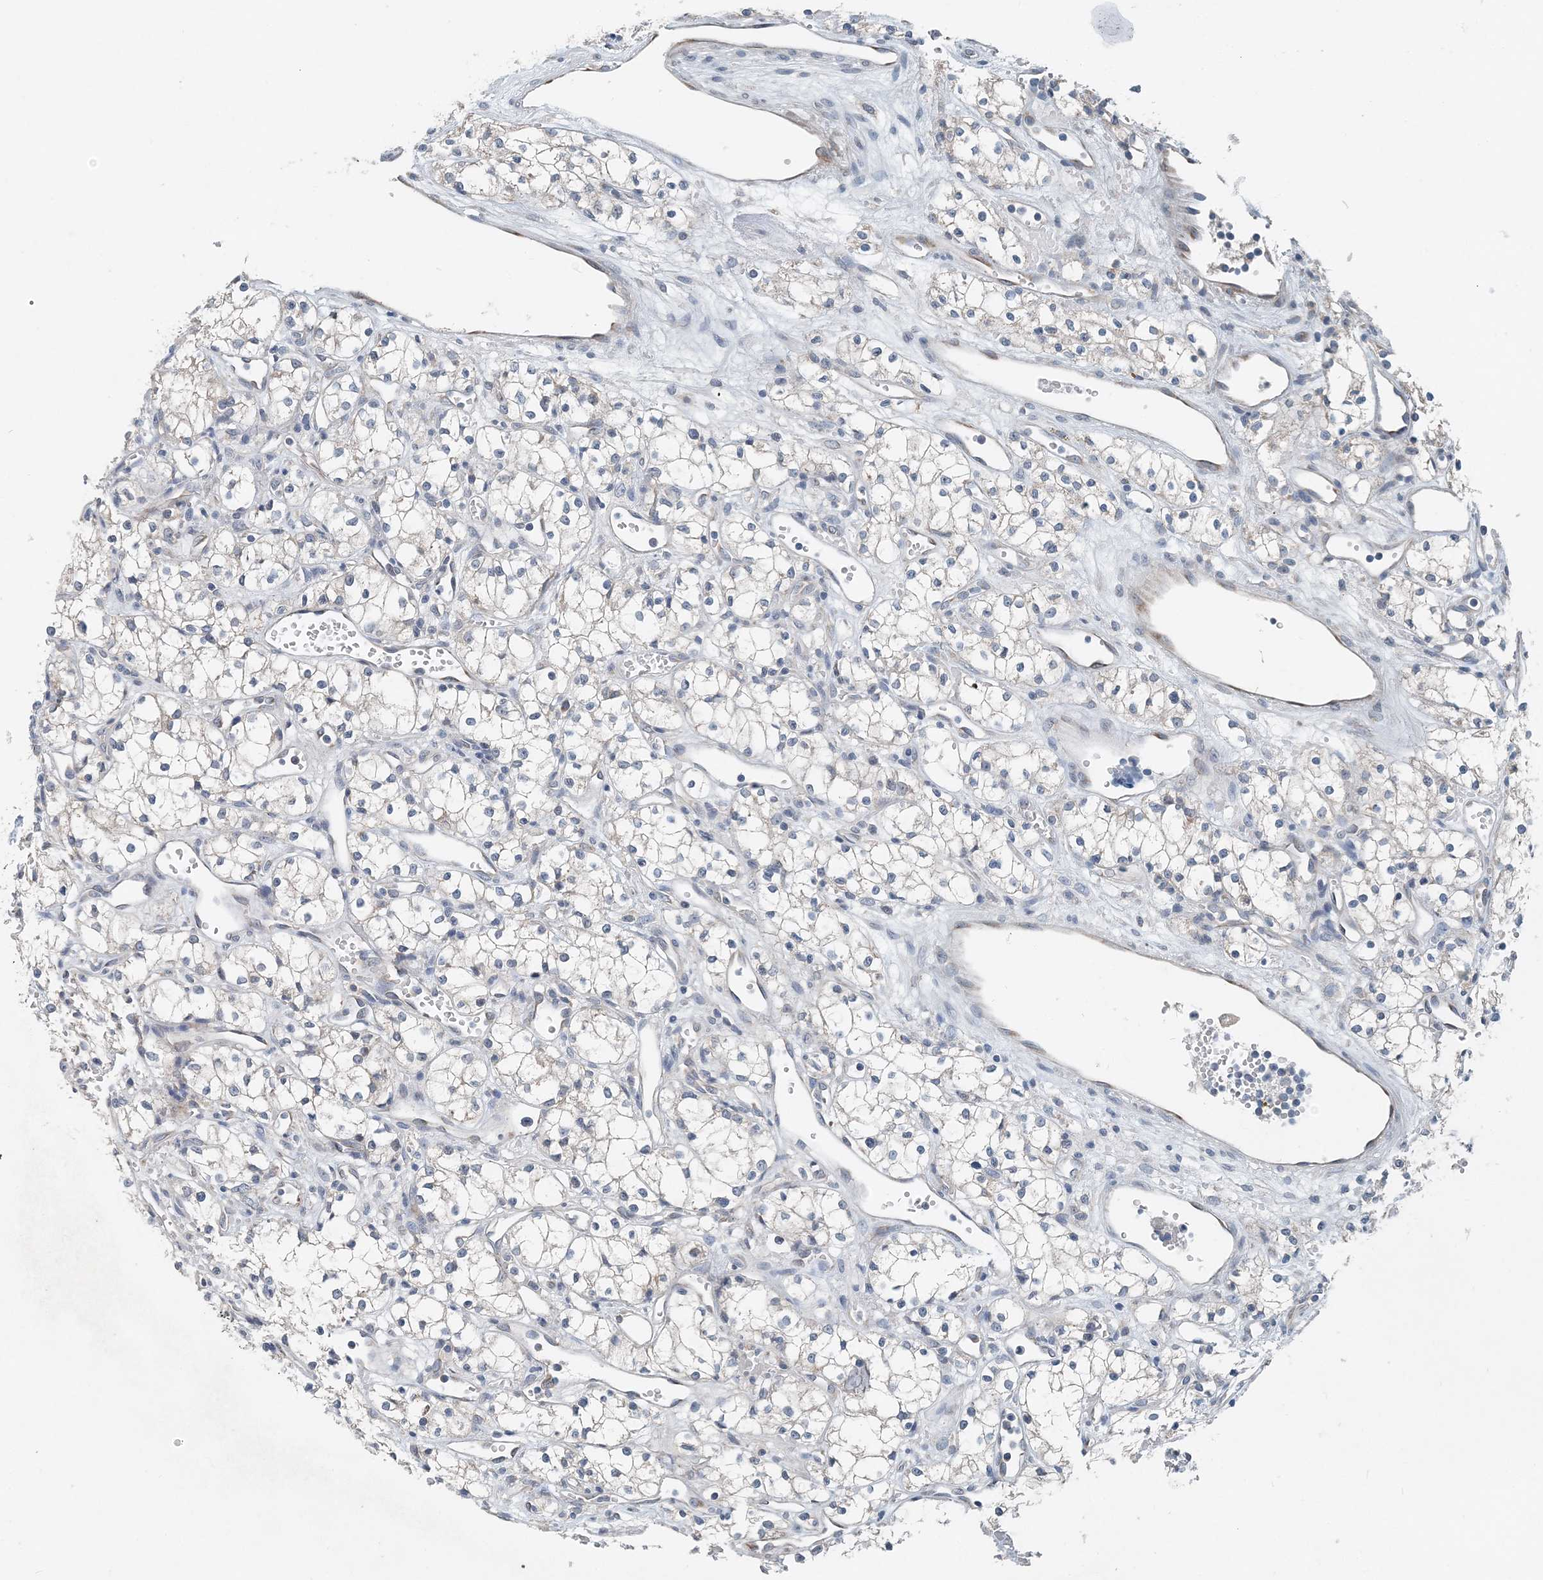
{"staining": {"intensity": "negative", "quantity": "none", "location": "none"}, "tissue": "renal cancer", "cell_type": "Tumor cells", "image_type": "cancer", "snomed": [{"axis": "morphology", "description": "Adenocarcinoma, NOS"}, {"axis": "topography", "description": "Kidney"}], "caption": "High magnification brightfield microscopy of renal cancer (adenocarcinoma) stained with DAB (3,3'-diaminobenzidine) (brown) and counterstained with hematoxylin (blue): tumor cells show no significant expression.", "gene": "EEF1A2", "patient": {"sex": "male", "age": 59}}